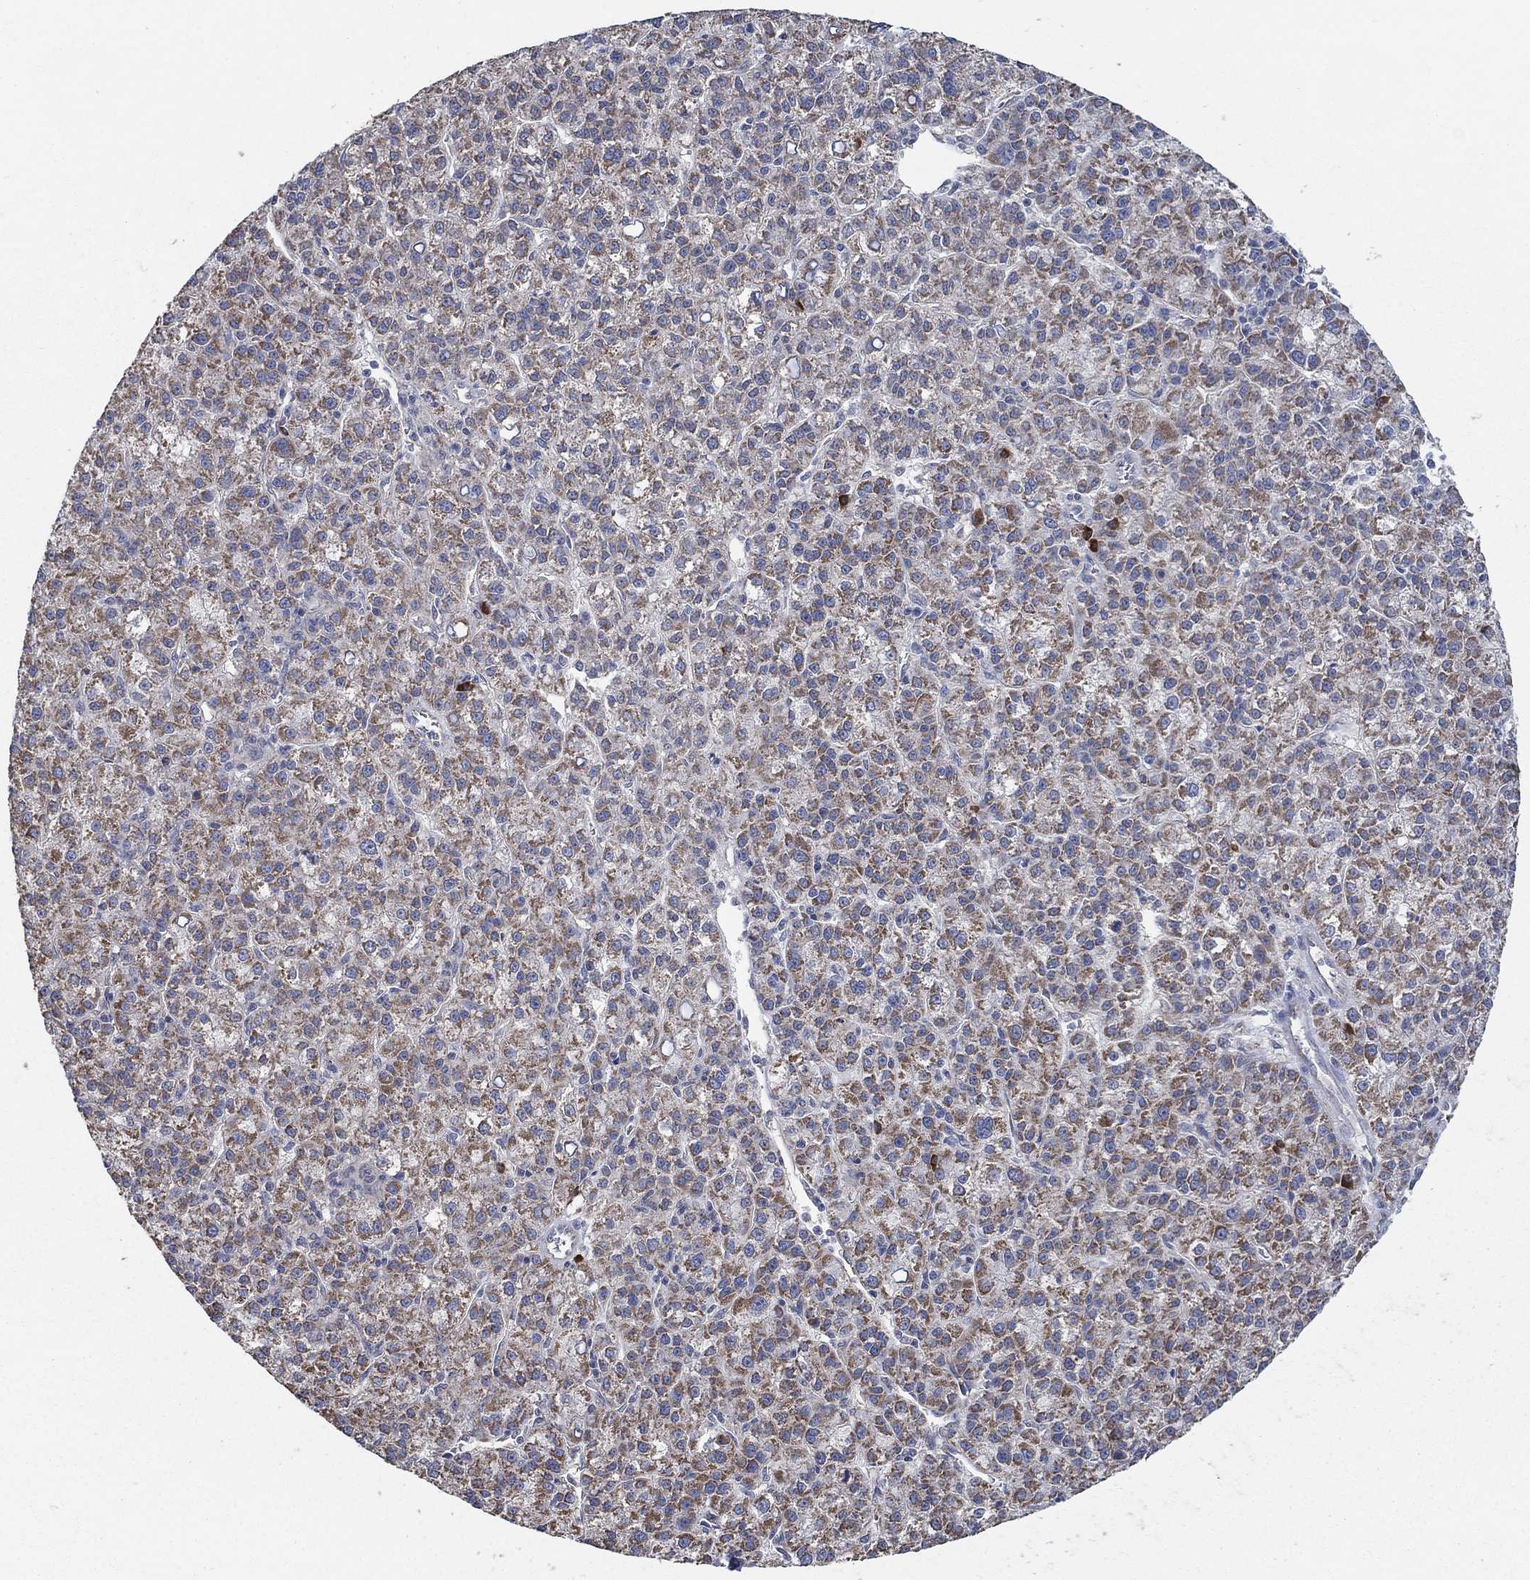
{"staining": {"intensity": "moderate", "quantity": ">75%", "location": "cytoplasmic/membranous"}, "tissue": "liver cancer", "cell_type": "Tumor cells", "image_type": "cancer", "snomed": [{"axis": "morphology", "description": "Carcinoma, Hepatocellular, NOS"}, {"axis": "topography", "description": "Liver"}], "caption": "Brown immunohistochemical staining in liver cancer displays moderate cytoplasmic/membranous positivity in about >75% of tumor cells.", "gene": "HID1", "patient": {"sex": "female", "age": 60}}